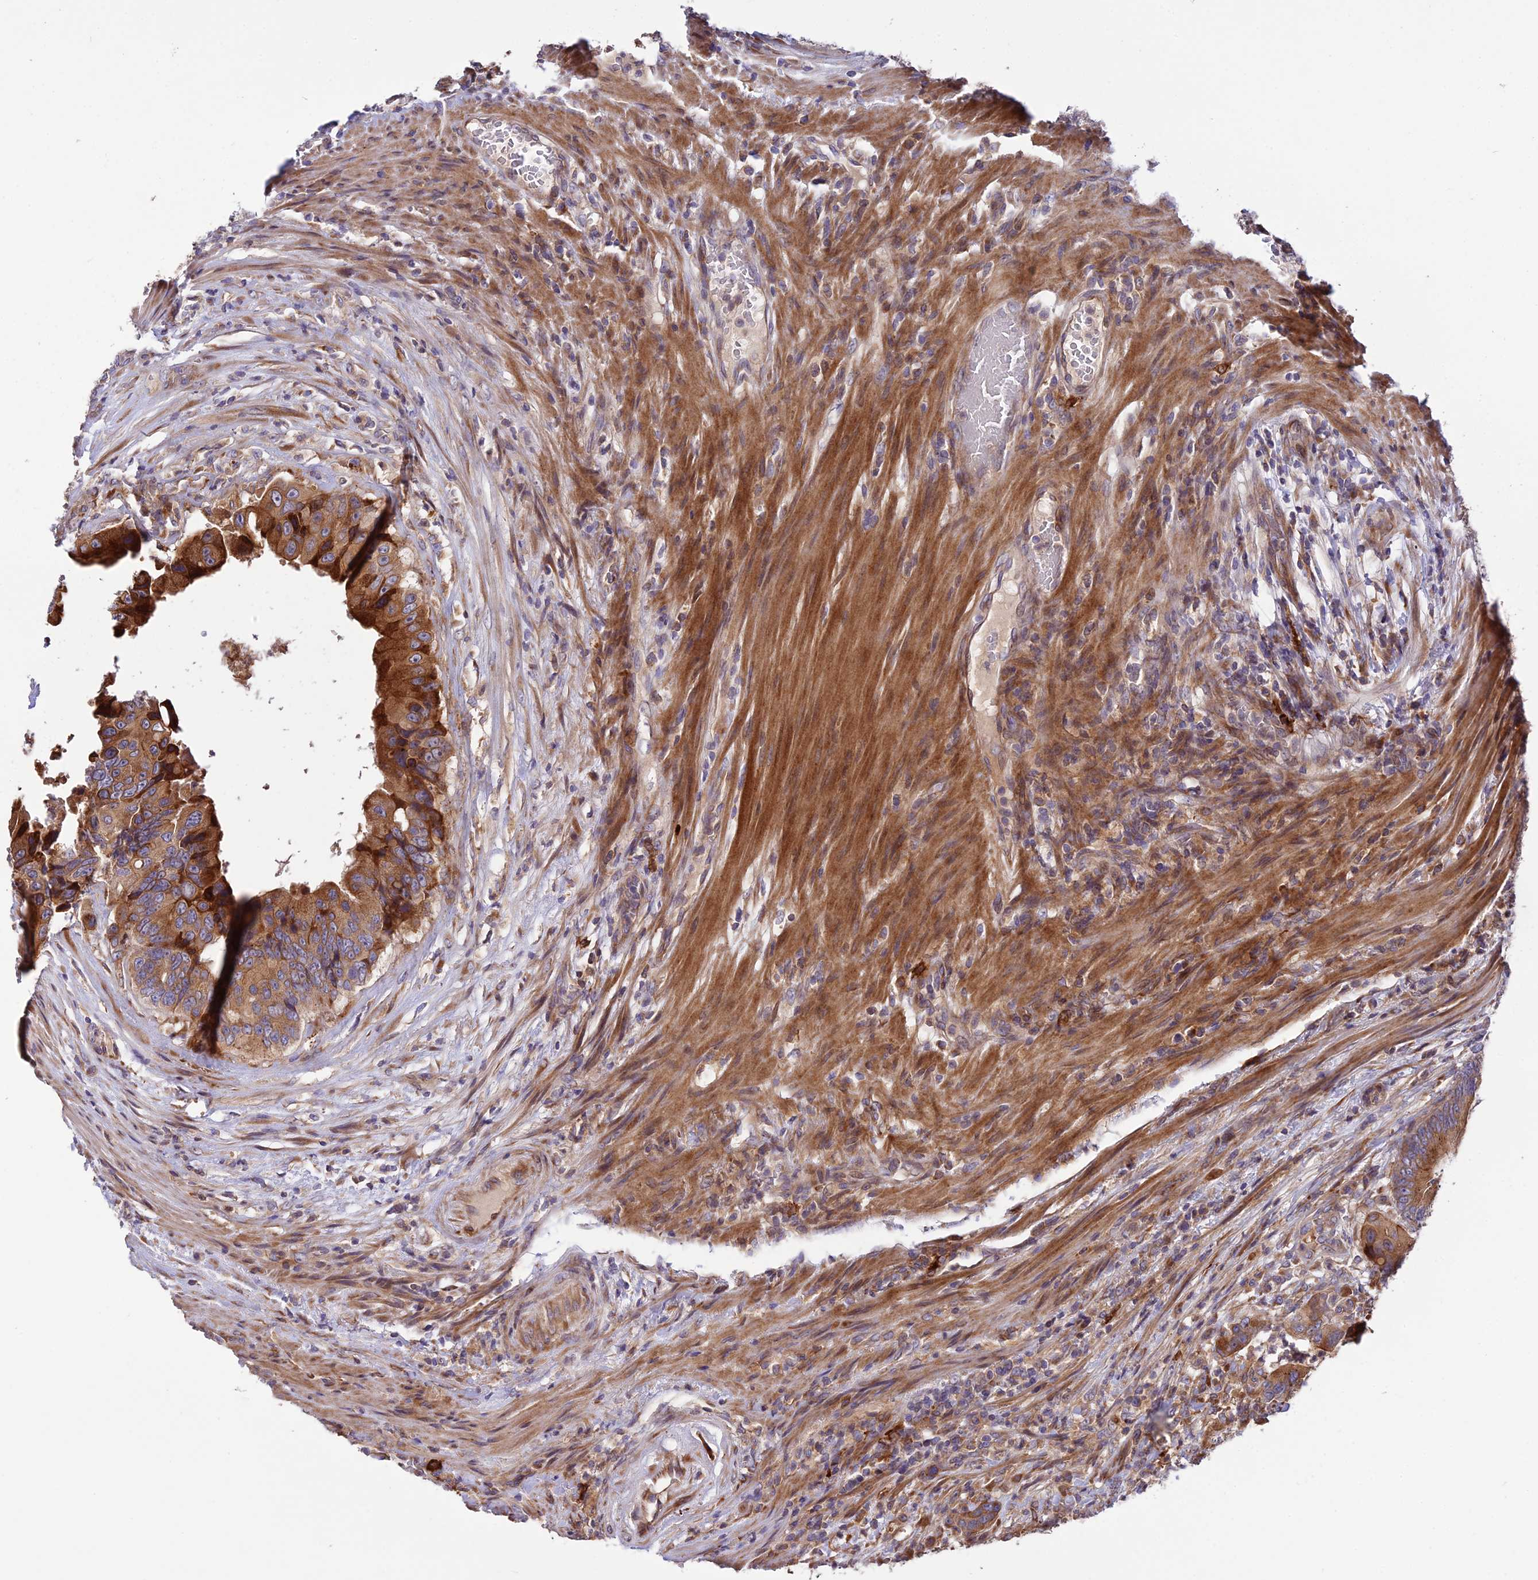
{"staining": {"intensity": "moderate", "quantity": ">75%", "location": "cytoplasmic/membranous"}, "tissue": "colorectal cancer", "cell_type": "Tumor cells", "image_type": "cancer", "snomed": [{"axis": "morphology", "description": "Adenocarcinoma, NOS"}, {"axis": "topography", "description": "Colon"}], "caption": "Protein expression analysis of colorectal adenocarcinoma displays moderate cytoplasmic/membranous staining in about >75% of tumor cells.", "gene": "ROCK1", "patient": {"sex": "male", "age": 84}}